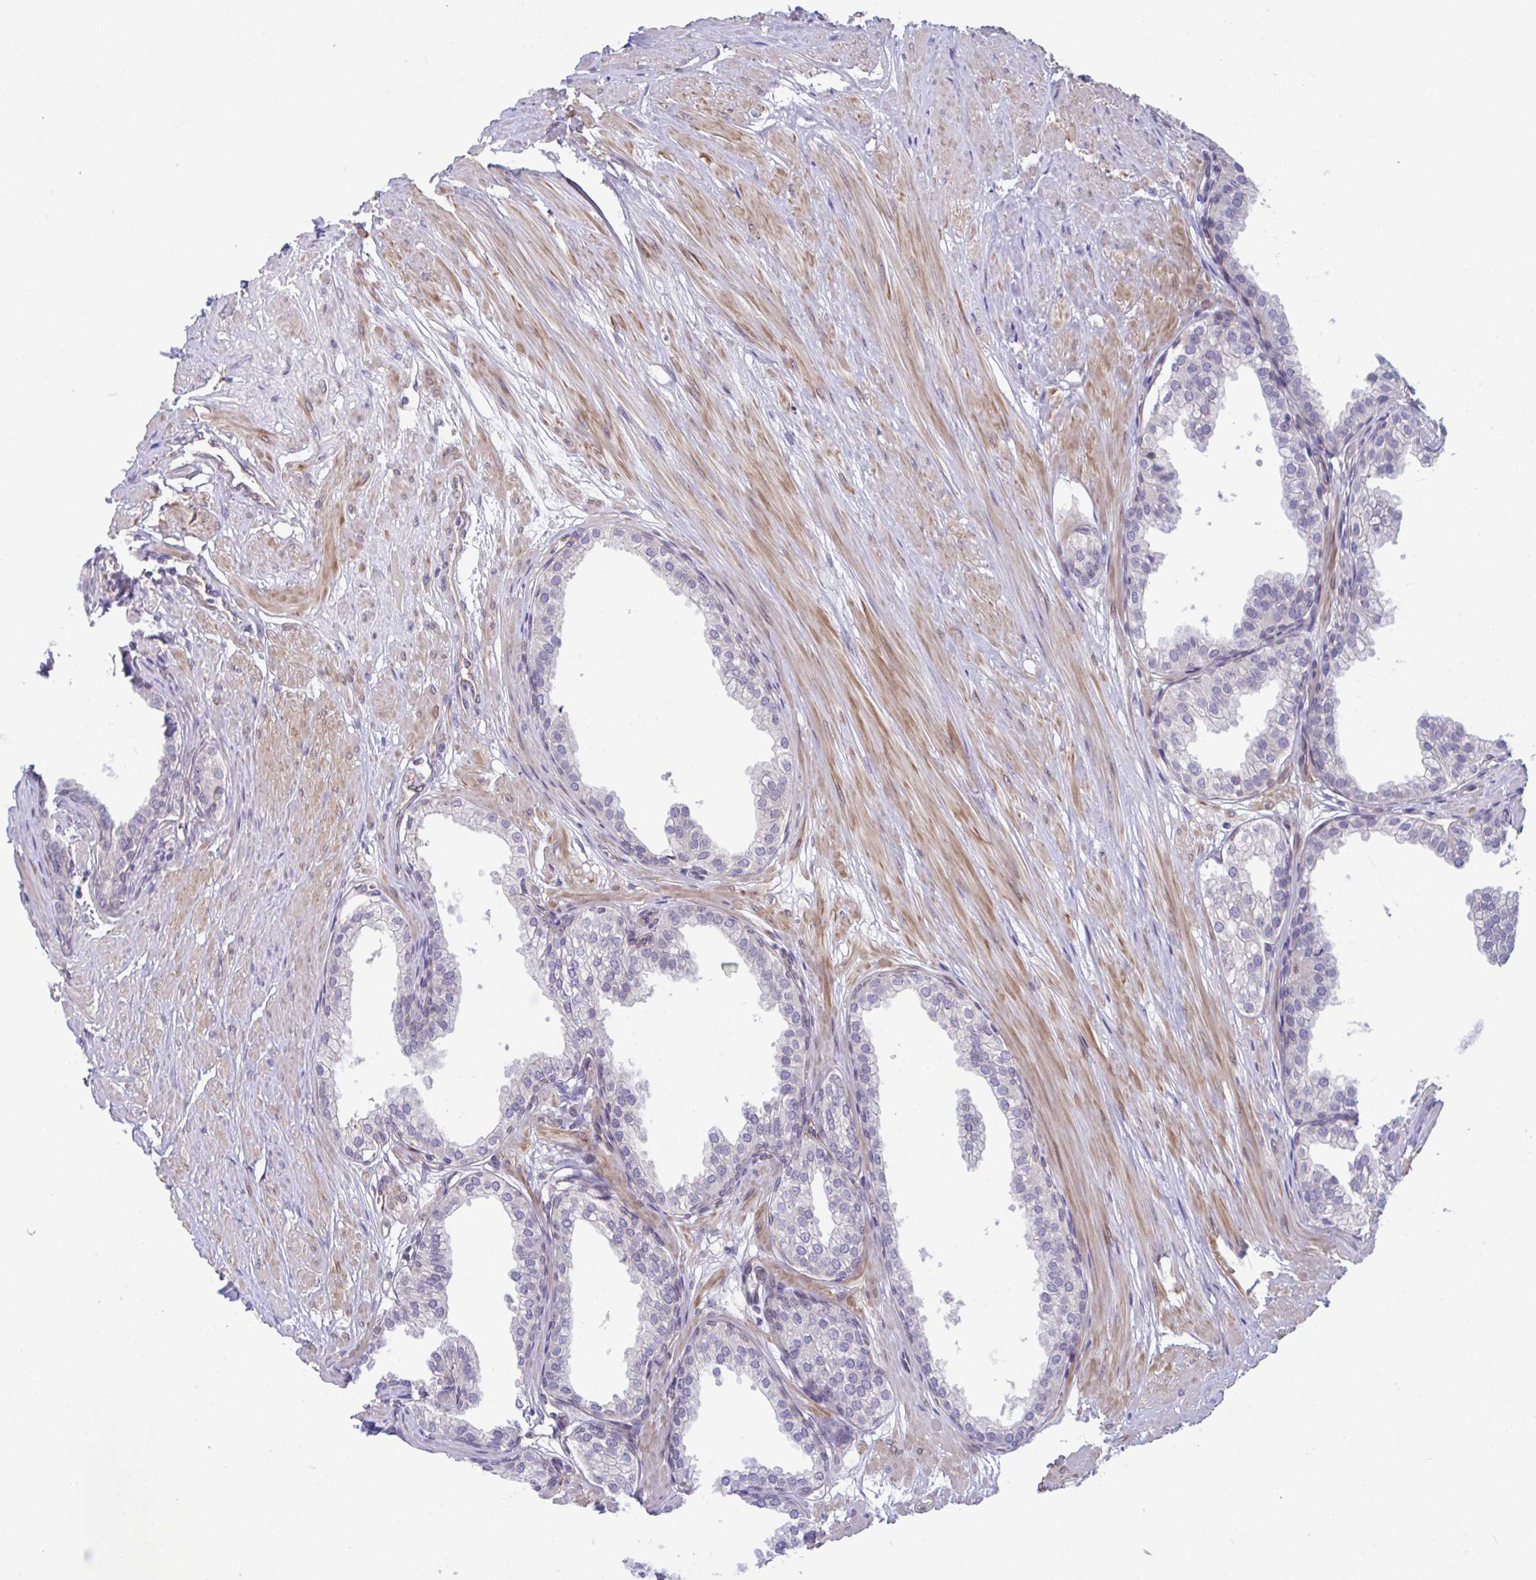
{"staining": {"intensity": "negative", "quantity": "none", "location": "none"}, "tissue": "prostate", "cell_type": "Glandular cells", "image_type": "normal", "snomed": [{"axis": "morphology", "description": "Normal tissue, NOS"}, {"axis": "topography", "description": "Prostate"}, {"axis": "topography", "description": "Peripheral nerve tissue"}], "caption": "Prostate stained for a protein using IHC reveals no staining glandular cells.", "gene": "ZBED3", "patient": {"sex": "male", "age": 55}}